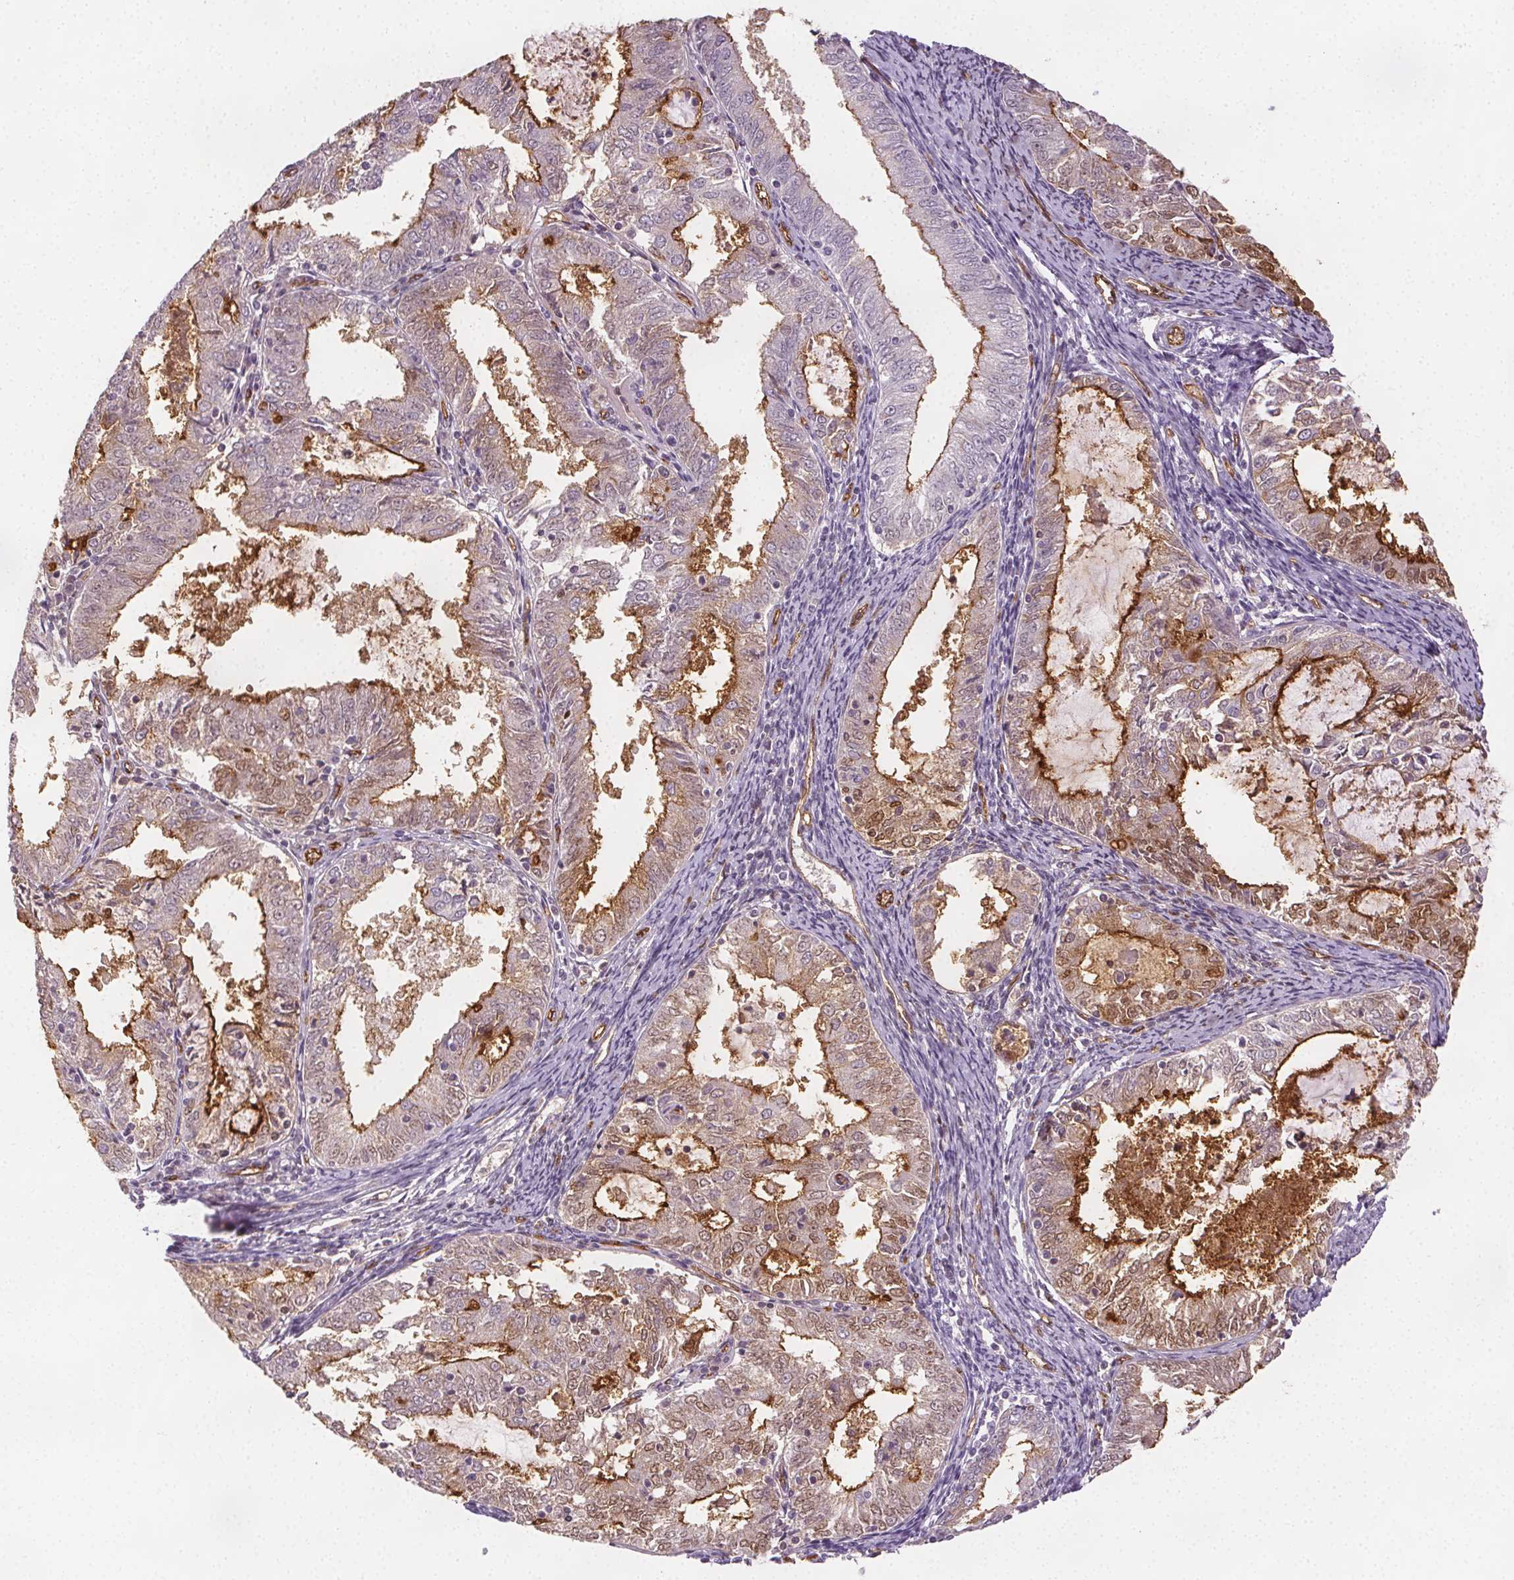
{"staining": {"intensity": "strong", "quantity": "25%-75%", "location": "cytoplasmic/membranous"}, "tissue": "endometrial cancer", "cell_type": "Tumor cells", "image_type": "cancer", "snomed": [{"axis": "morphology", "description": "Adenocarcinoma, NOS"}, {"axis": "topography", "description": "Endometrium"}], "caption": "A histopathology image of endometrial cancer (adenocarcinoma) stained for a protein demonstrates strong cytoplasmic/membranous brown staining in tumor cells. The staining was performed using DAB (3,3'-diaminobenzidine) to visualize the protein expression in brown, while the nuclei were stained in blue with hematoxylin (Magnification: 20x).", "gene": "PODXL", "patient": {"sex": "female", "age": 57}}